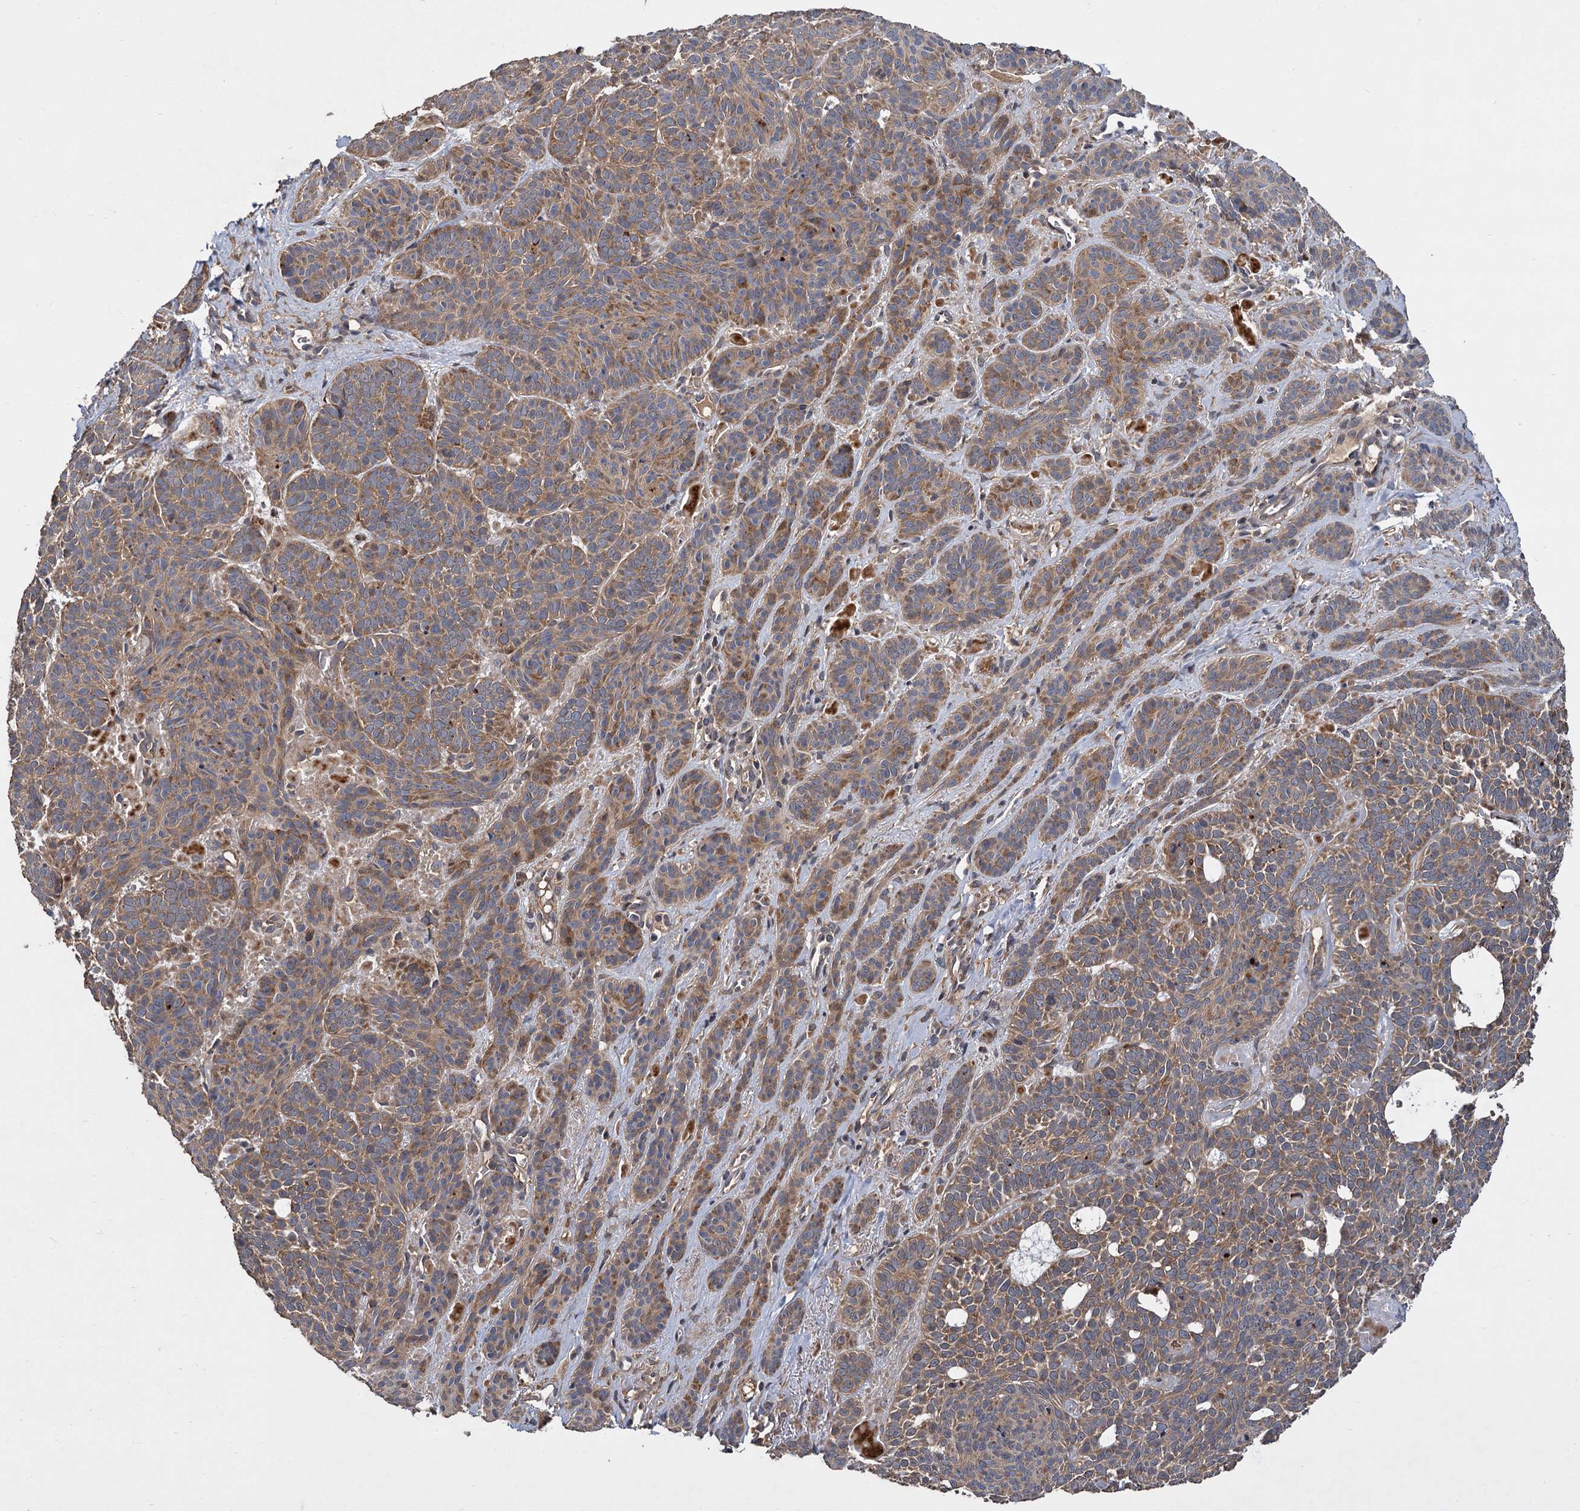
{"staining": {"intensity": "moderate", "quantity": ">75%", "location": "cytoplasmic/membranous"}, "tissue": "skin cancer", "cell_type": "Tumor cells", "image_type": "cancer", "snomed": [{"axis": "morphology", "description": "Basal cell carcinoma"}, {"axis": "topography", "description": "Skin"}], "caption": "Tumor cells reveal moderate cytoplasmic/membranous expression in approximately >75% of cells in skin cancer.", "gene": "INPPL1", "patient": {"sex": "male", "age": 85}}